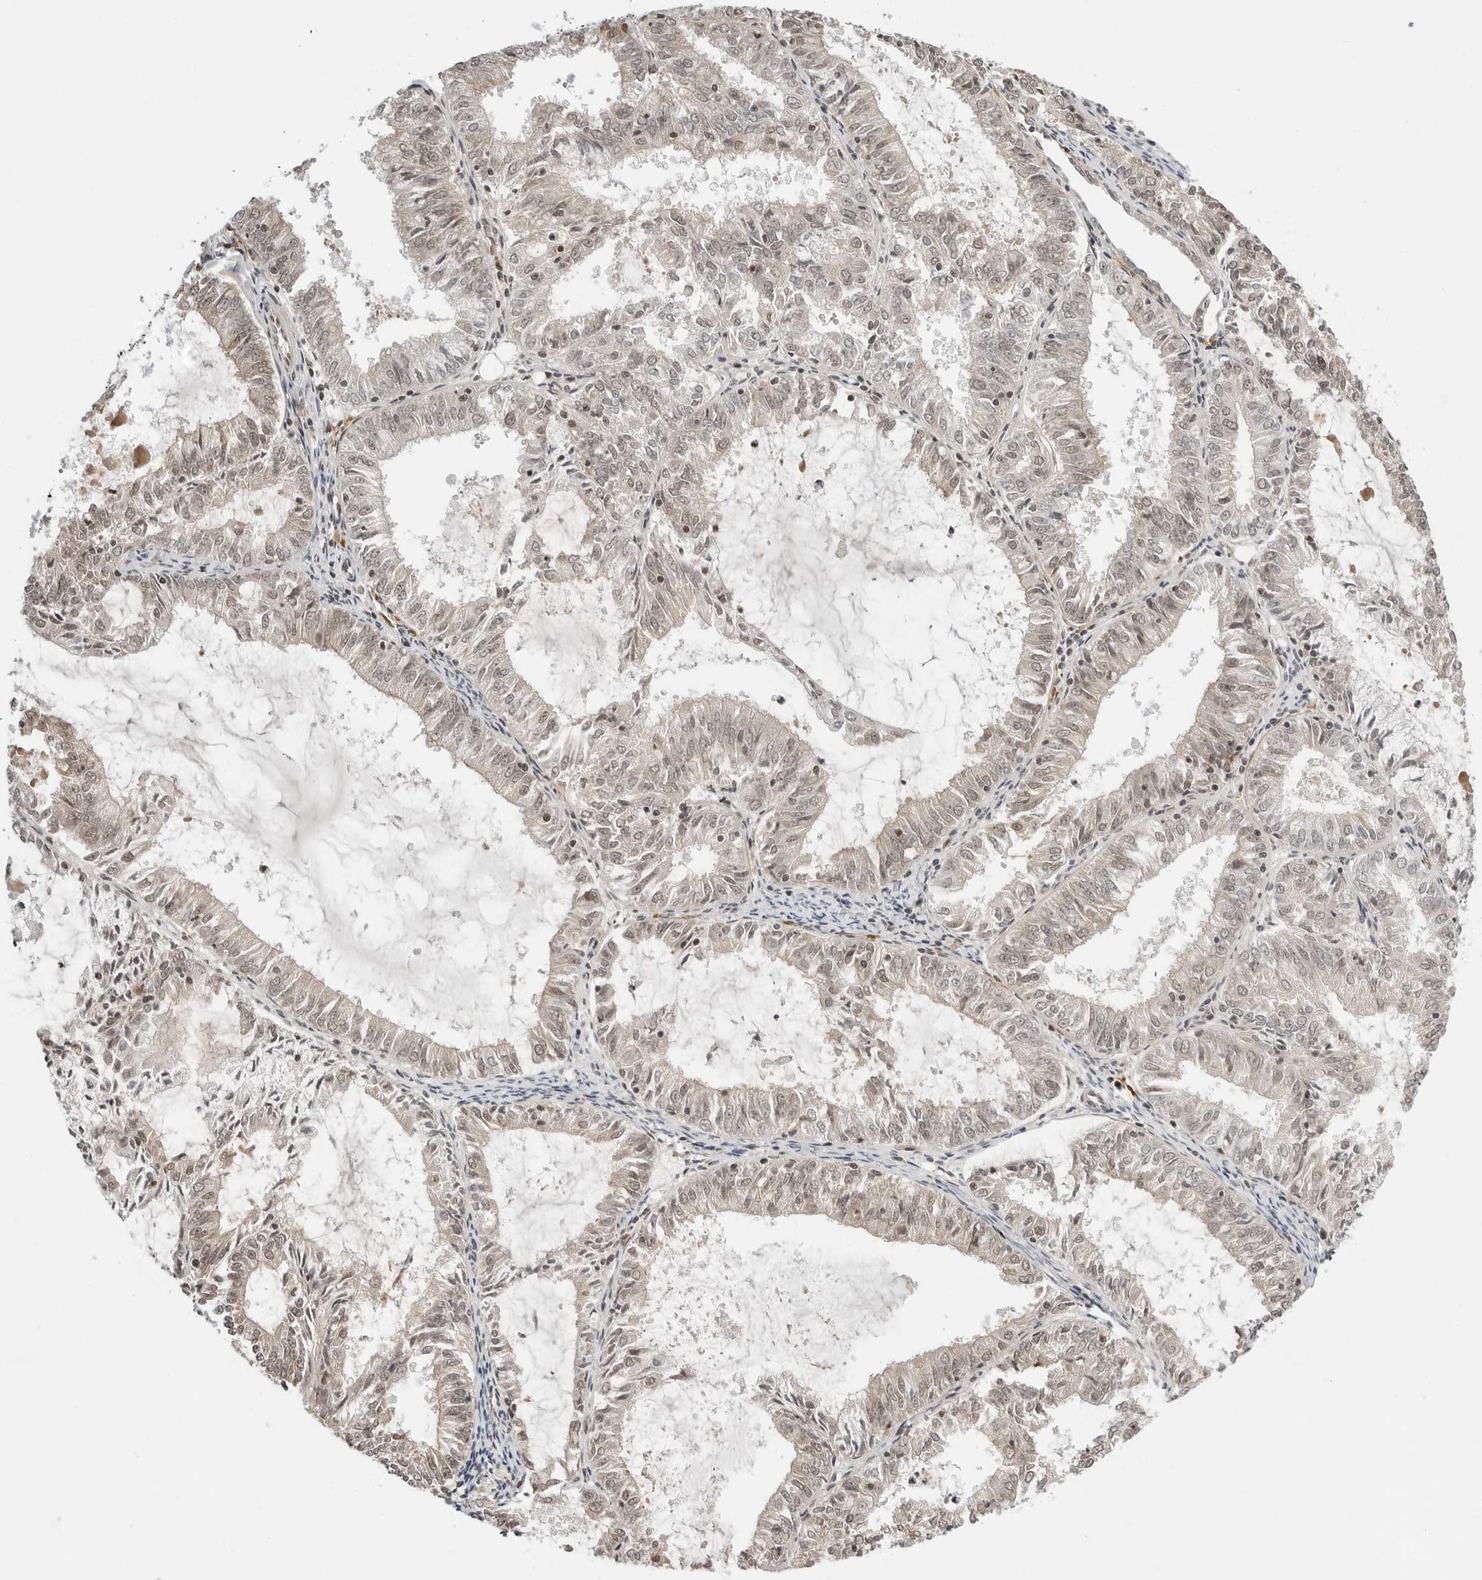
{"staining": {"intensity": "weak", "quantity": ">75%", "location": "nuclear"}, "tissue": "endometrial cancer", "cell_type": "Tumor cells", "image_type": "cancer", "snomed": [{"axis": "morphology", "description": "Adenocarcinoma, NOS"}, {"axis": "topography", "description": "Endometrium"}], "caption": "Endometrial cancer stained for a protein (brown) demonstrates weak nuclear positive expression in about >75% of tumor cells.", "gene": "C8orf33", "patient": {"sex": "female", "age": 57}}